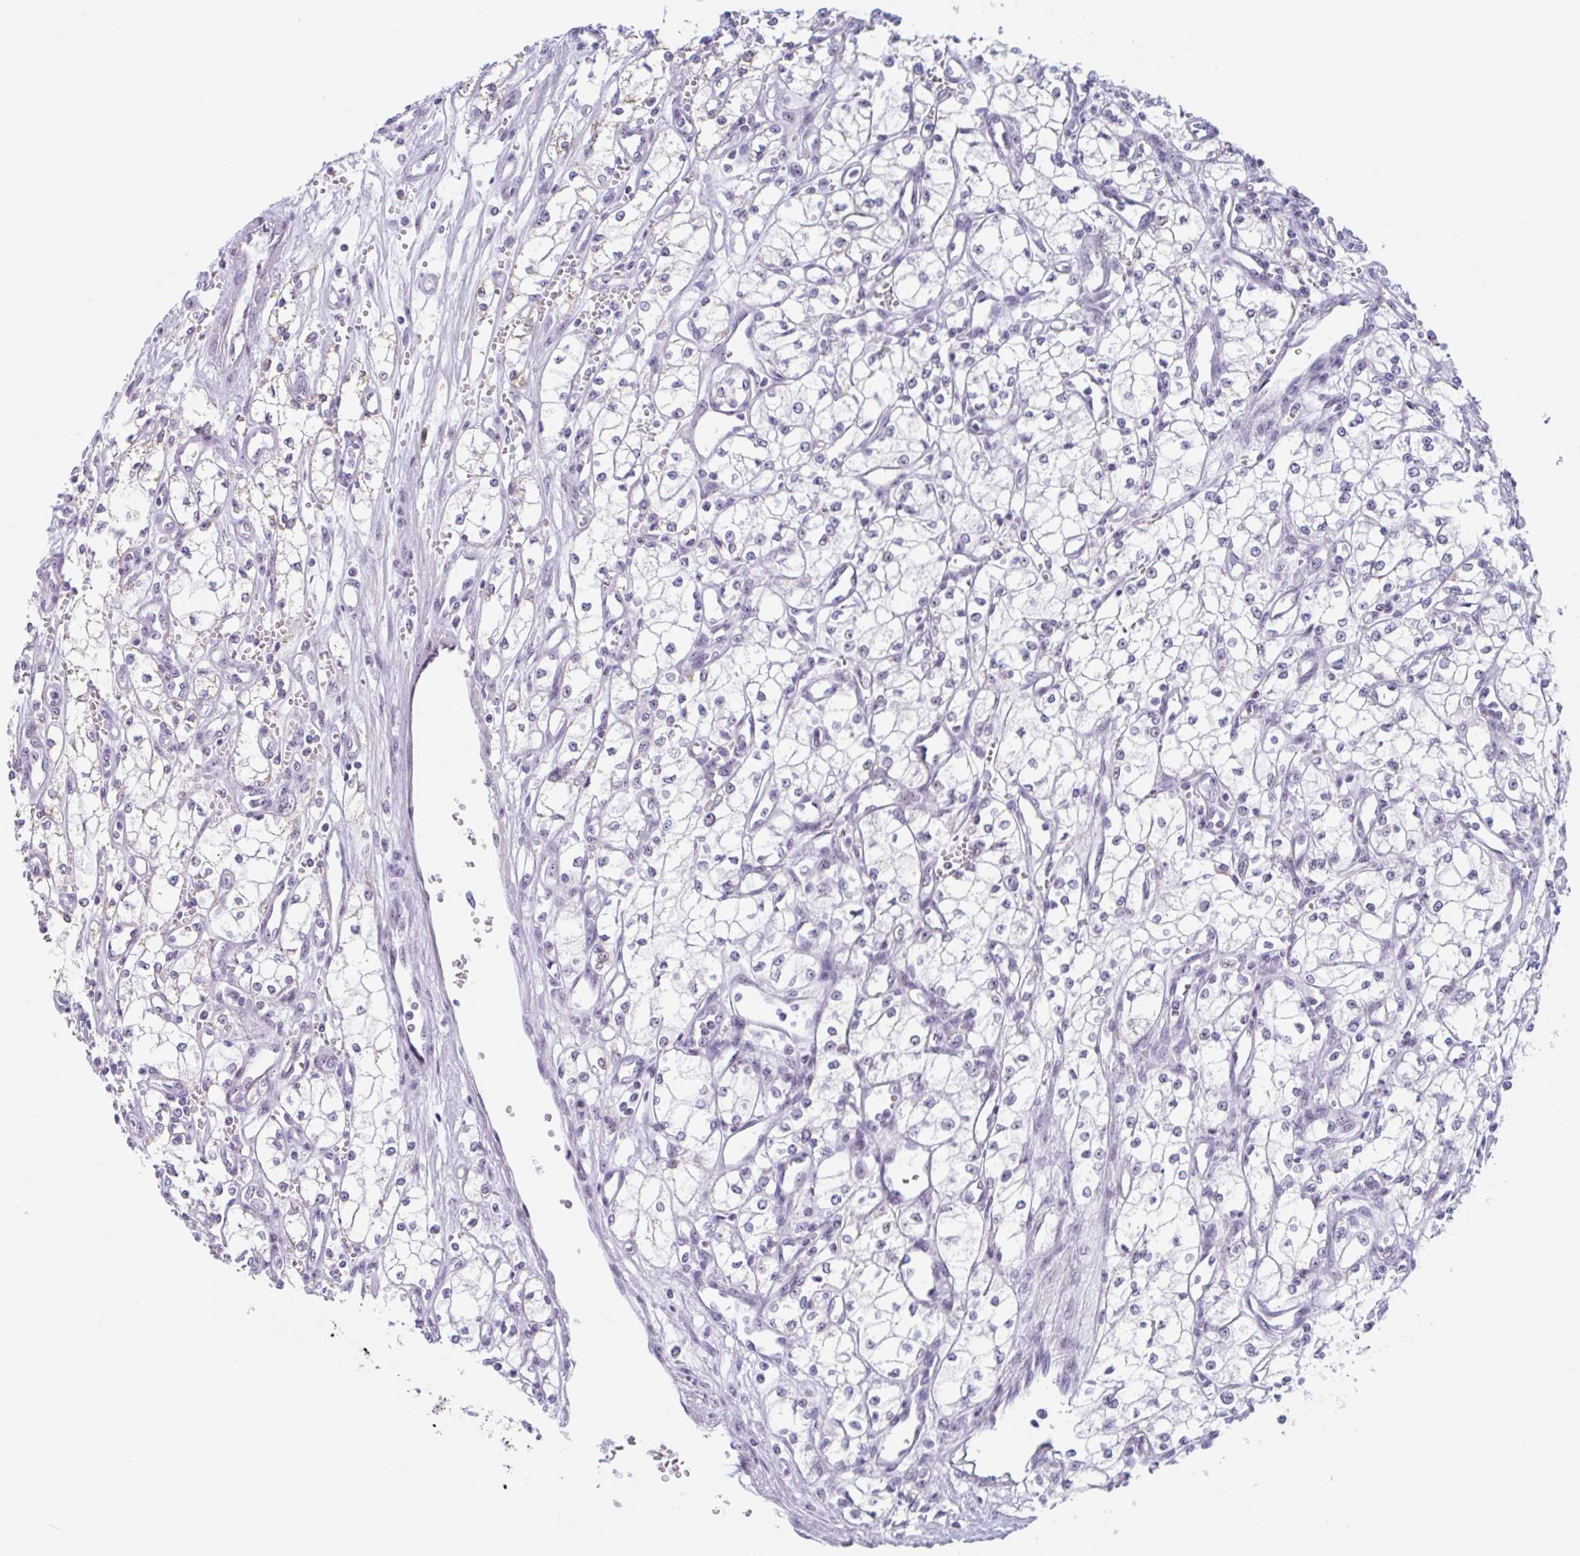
{"staining": {"intensity": "negative", "quantity": "none", "location": "none"}, "tissue": "renal cancer", "cell_type": "Tumor cells", "image_type": "cancer", "snomed": [{"axis": "morphology", "description": "Adenocarcinoma, NOS"}, {"axis": "topography", "description": "Kidney"}], "caption": "The image displays no staining of tumor cells in renal adenocarcinoma. (IHC, brightfield microscopy, high magnification).", "gene": "LENG9", "patient": {"sex": "male", "age": 59}}